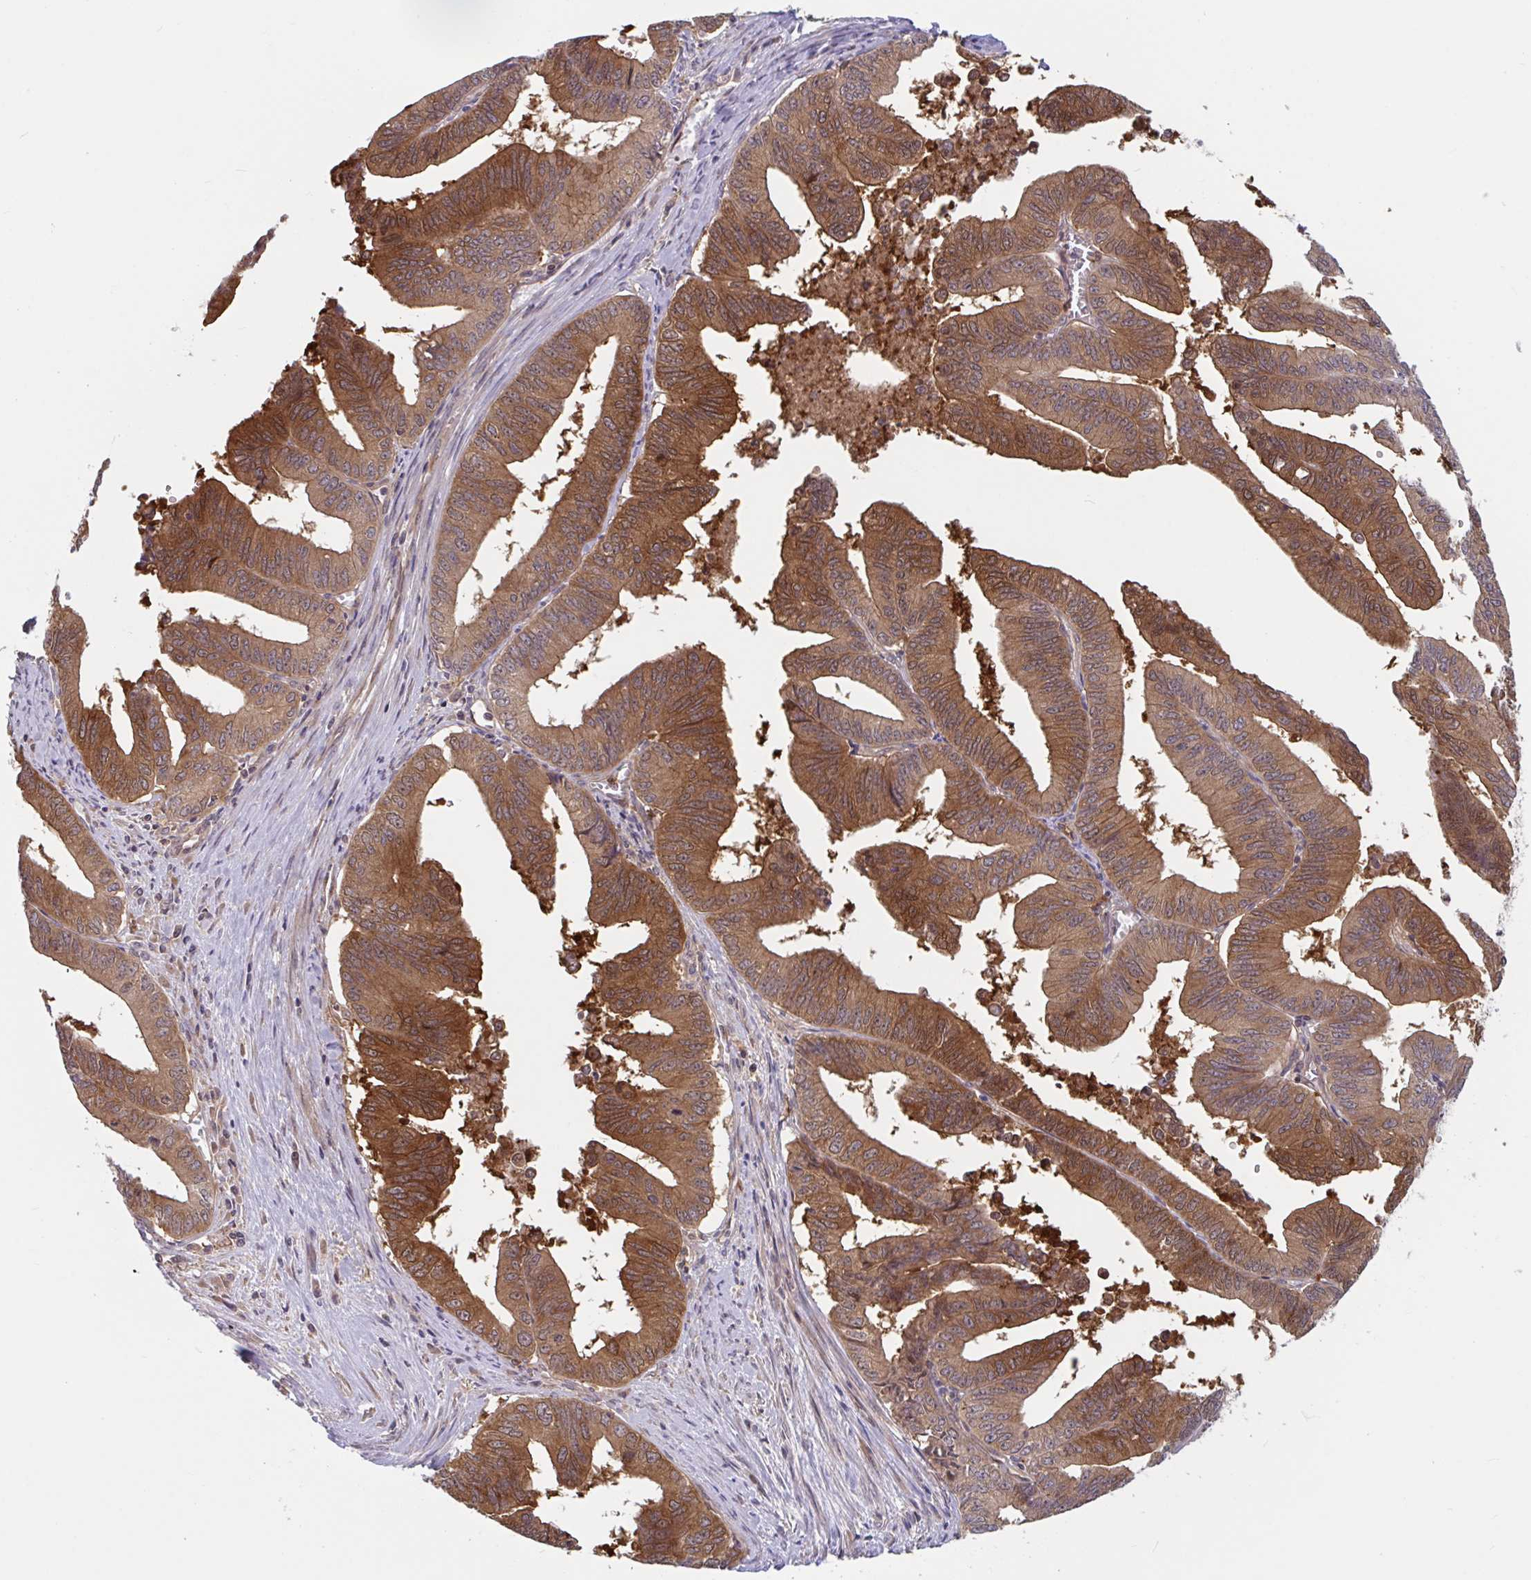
{"staining": {"intensity": "strong", "quantity": ">75%", "location": "cytoplasmic/membranous"}, "tissue": "endometrial cancer", "cell_type": "Tumor cells", "image_type": "cancer", "snomed": [{"axis": "morphology", "description": "Adenocarcinoma, NOS"}, {"axis": "topography", "description": "Endometrium"}], "caption": "Approximately >75% of tumor cells in human endometrial adenocarcinoma show strong cytoplasmic/membranous protein positivity as visualized by brown immunohistochemical staining.", "gene": "LMNTD2", "patient": {"sex": "female", "age": 65}}